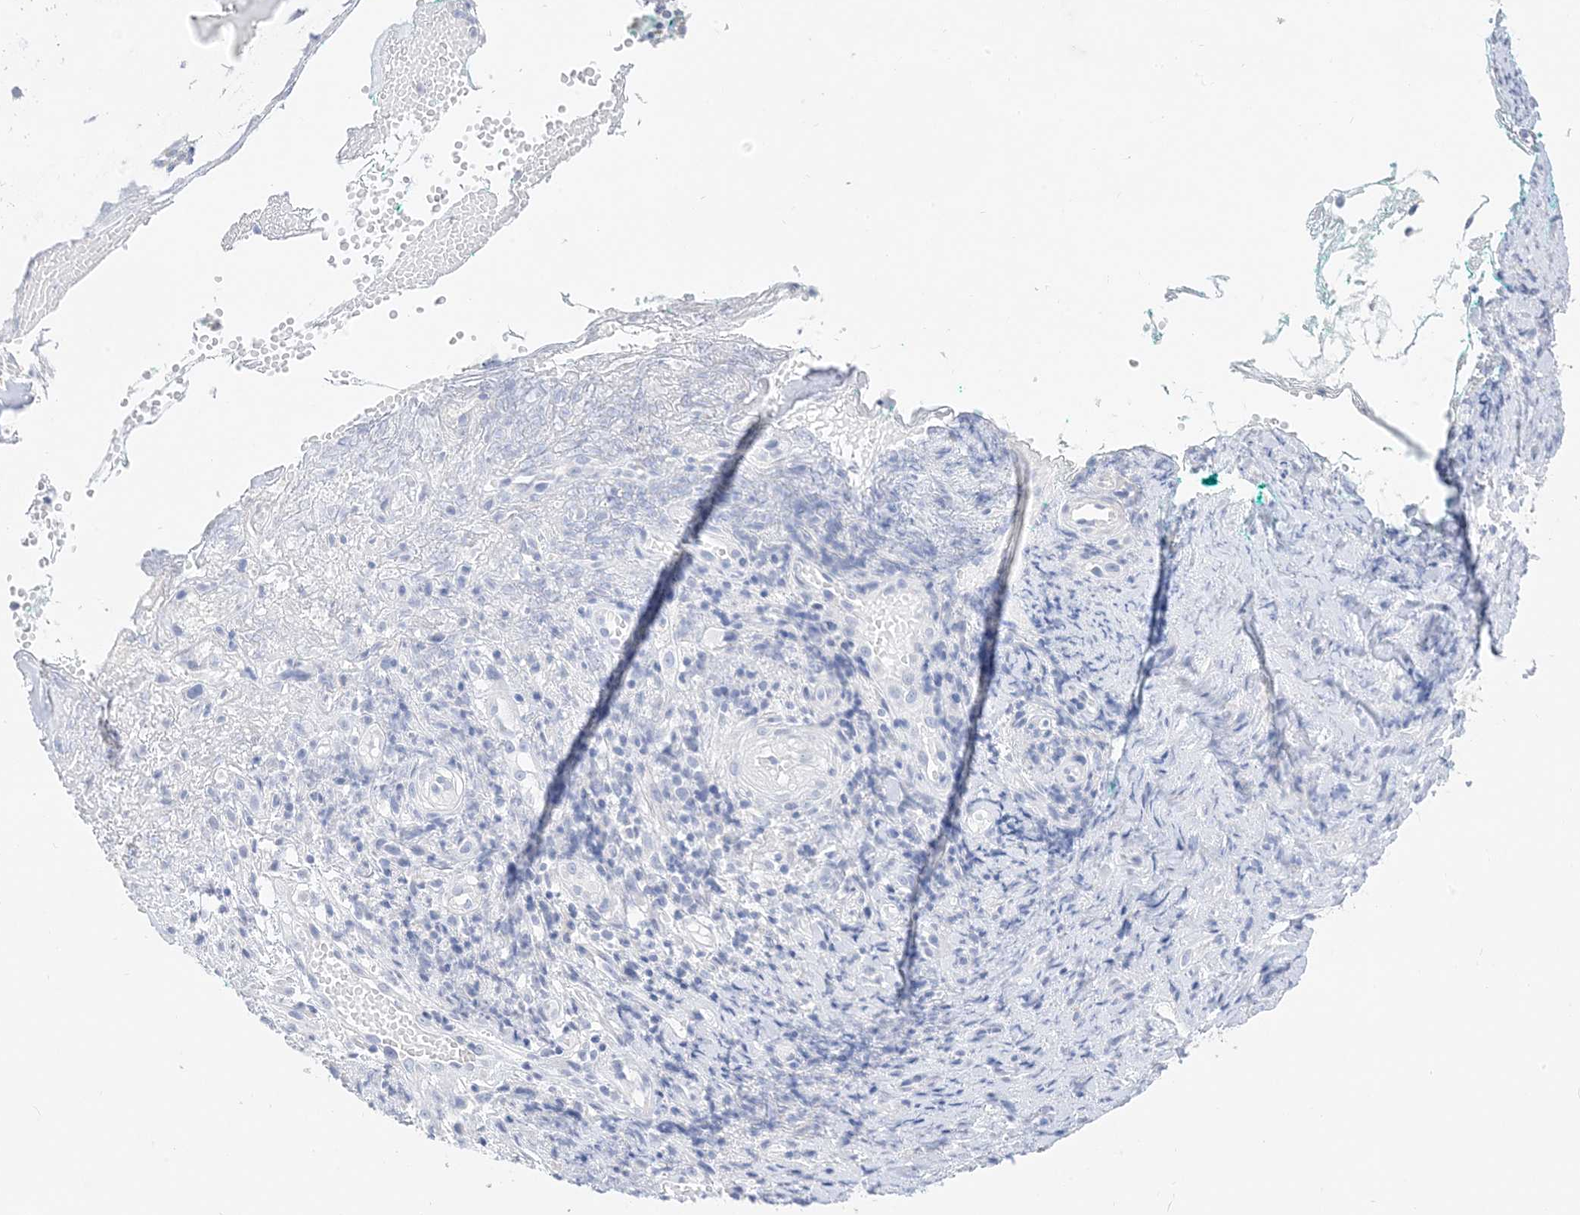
{"staining": {"intensity": "negative", "quantity": "none", "location": "none"}, "tissue": "adipose tissue", "cell_type": "Adipocytes", "image_type": "normal", "snomed": [{"axis": "morphology", "description": "Normal tissue, NOS"}, {"axis": "morphology", "description": "Basal cell carcinoma"}, {"axis": "topography", "description": "Cartilage tissue"}, {"axis": "topography", "description": "Nasopharynx"}, {"axis": "topography", "description": "Oral tissue"}], "caption": "This photomicrograph is of benign adipose tissue stained with immunohistochemistry (IHC) to label a protein in brown with the nuclei are counter-stained blue. There is no positivity in adipocytes. (Brightfield microscopy of DAB IHC at high magnification).", "gene": "MUC17", "patient": {"sex": "female", "age": 77}}